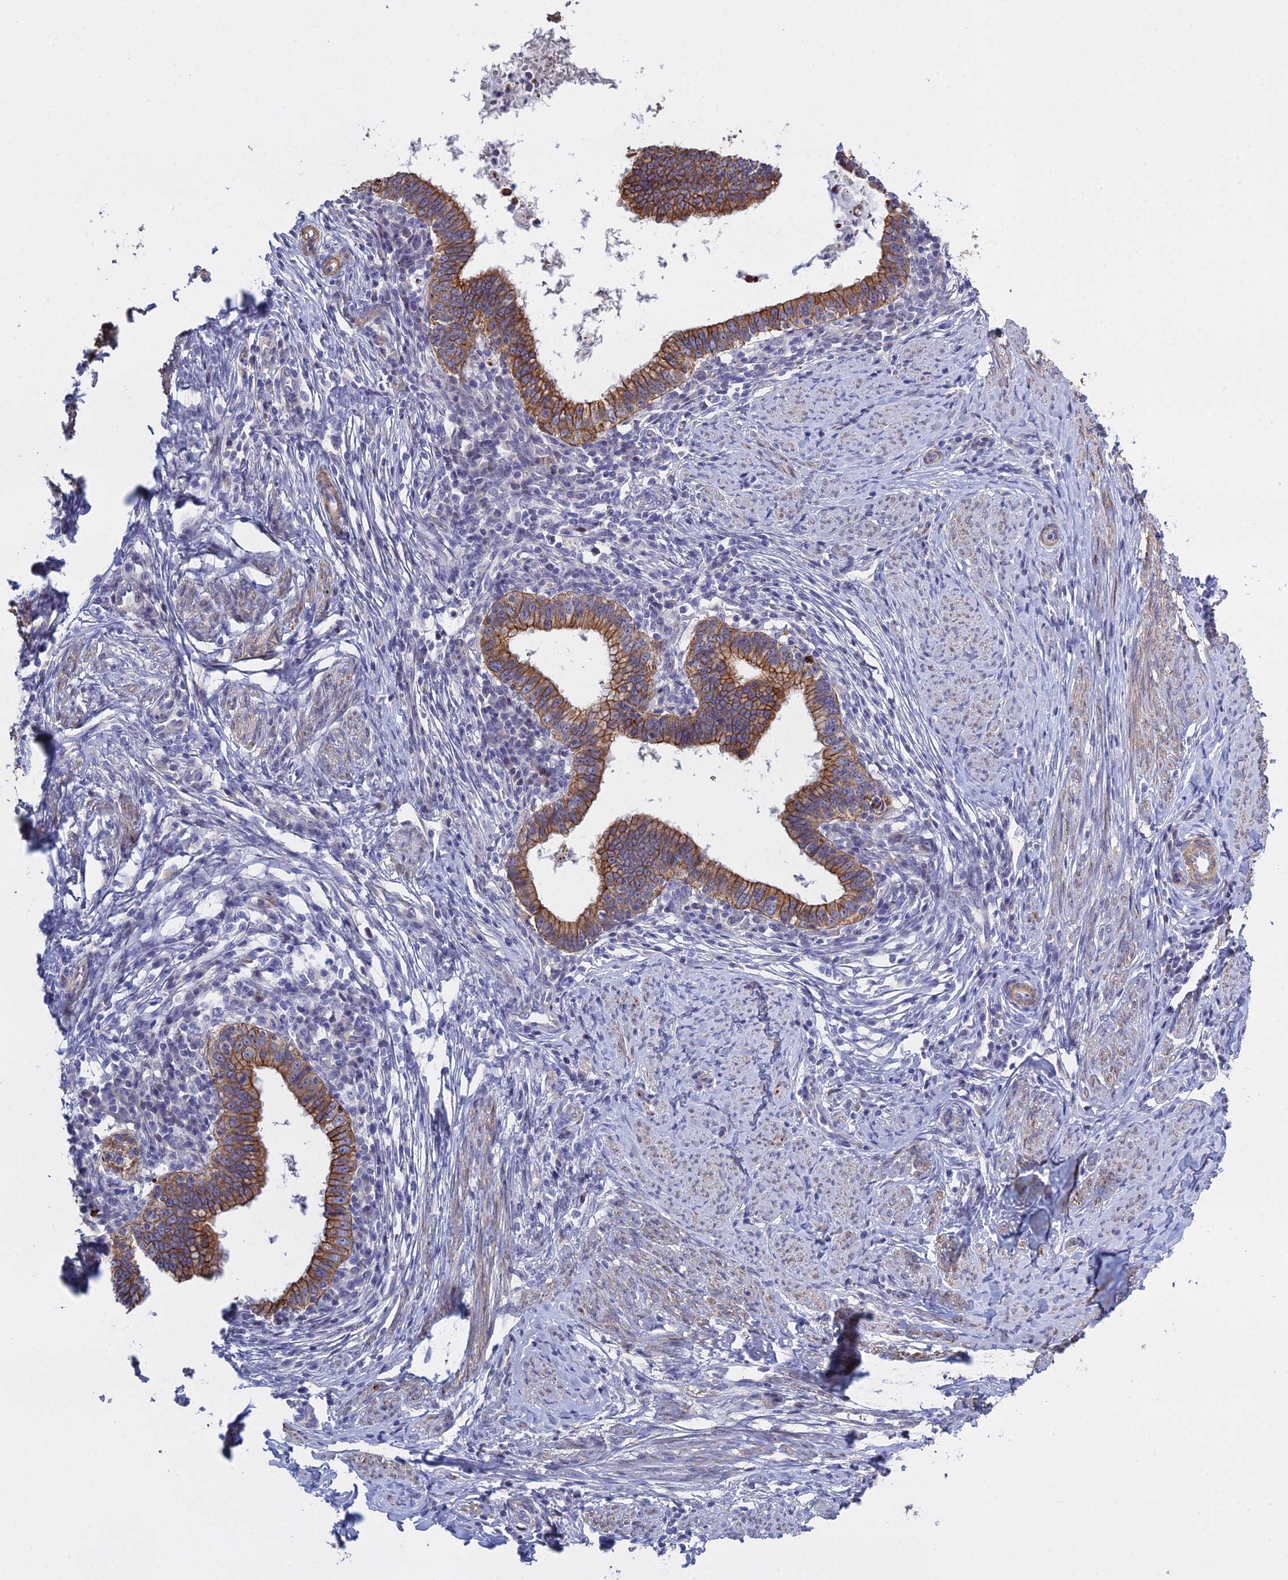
{"staining": {"intensity": "strong", "quantity": ">75%", "location": "cytoplasmic/membranous"}, "tissue": "cervical cancer", "cell_type": "Tumor cells", "image_type": "cancer", "snomed": [{"axis": "morphology", "description": "Adenocarcinoma, NOS"}, {"axis": "topography", "description": "Cervix"}], "caption": "Cervical cancer stained with a brown dye demonstrates strong cytoplasmic/membranous positive positivity in approximately >75% of tumor cells.", "gene": "LZTS2", "patient": {"sex": "female", "age": 36}}